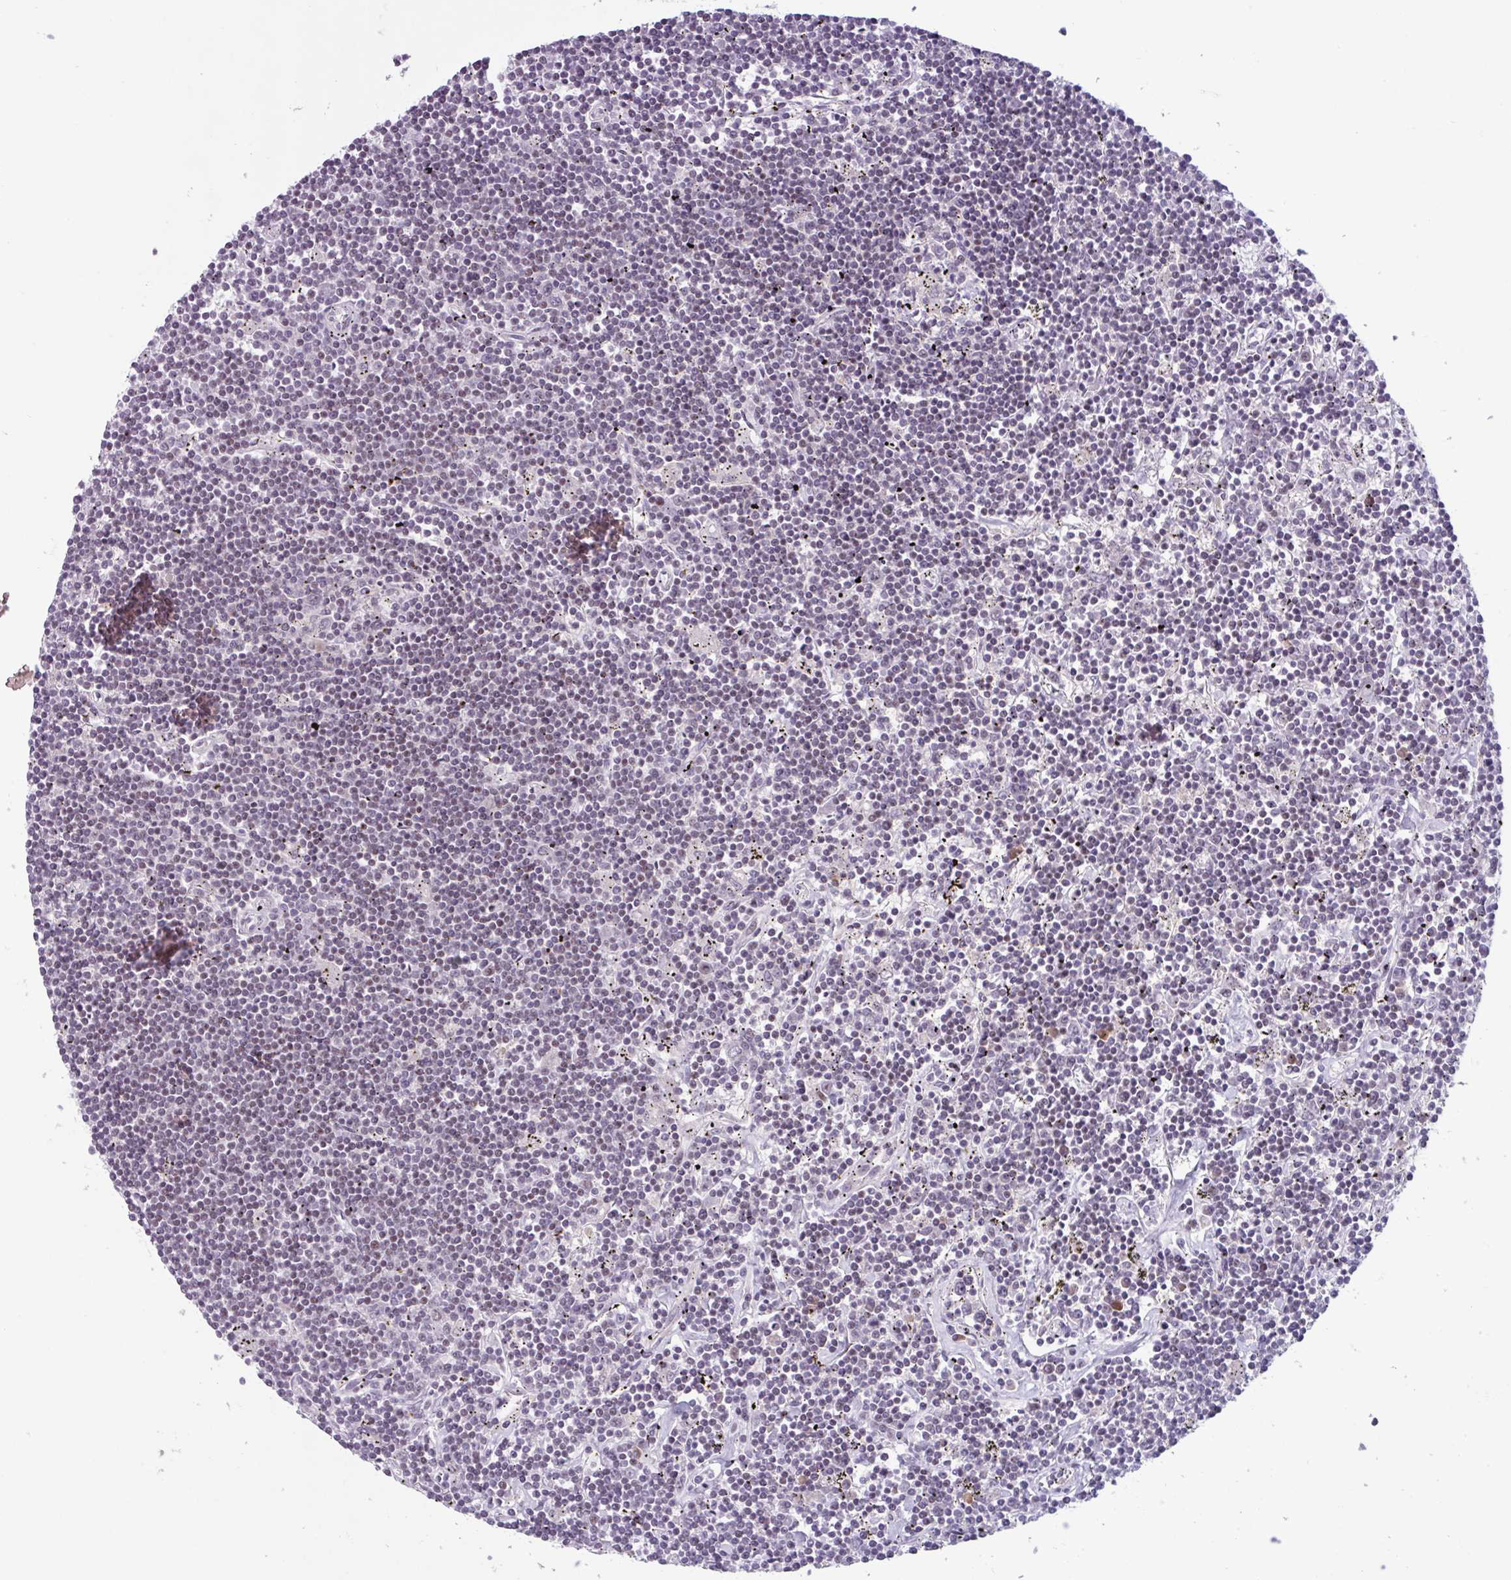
{"staining": {"intensity": "negative", "quantity": "none", "location": "none"}, "tissue": "lymphoma", "cell_type": "Tumor cells", "image_type": "cancer", "snomed": [{"axis": "morphology", "description": "Malignant lymphoma, non-Hodgkin's type, Low grade"}, {"axis": "topography", "description": "Spleen"}], "caption": "Immunohistochemistry of lymphoma demonstrates no positivity in tumor cells.", "gene": "ZNF575", "patient": {"sex": "male", "age": 76}}